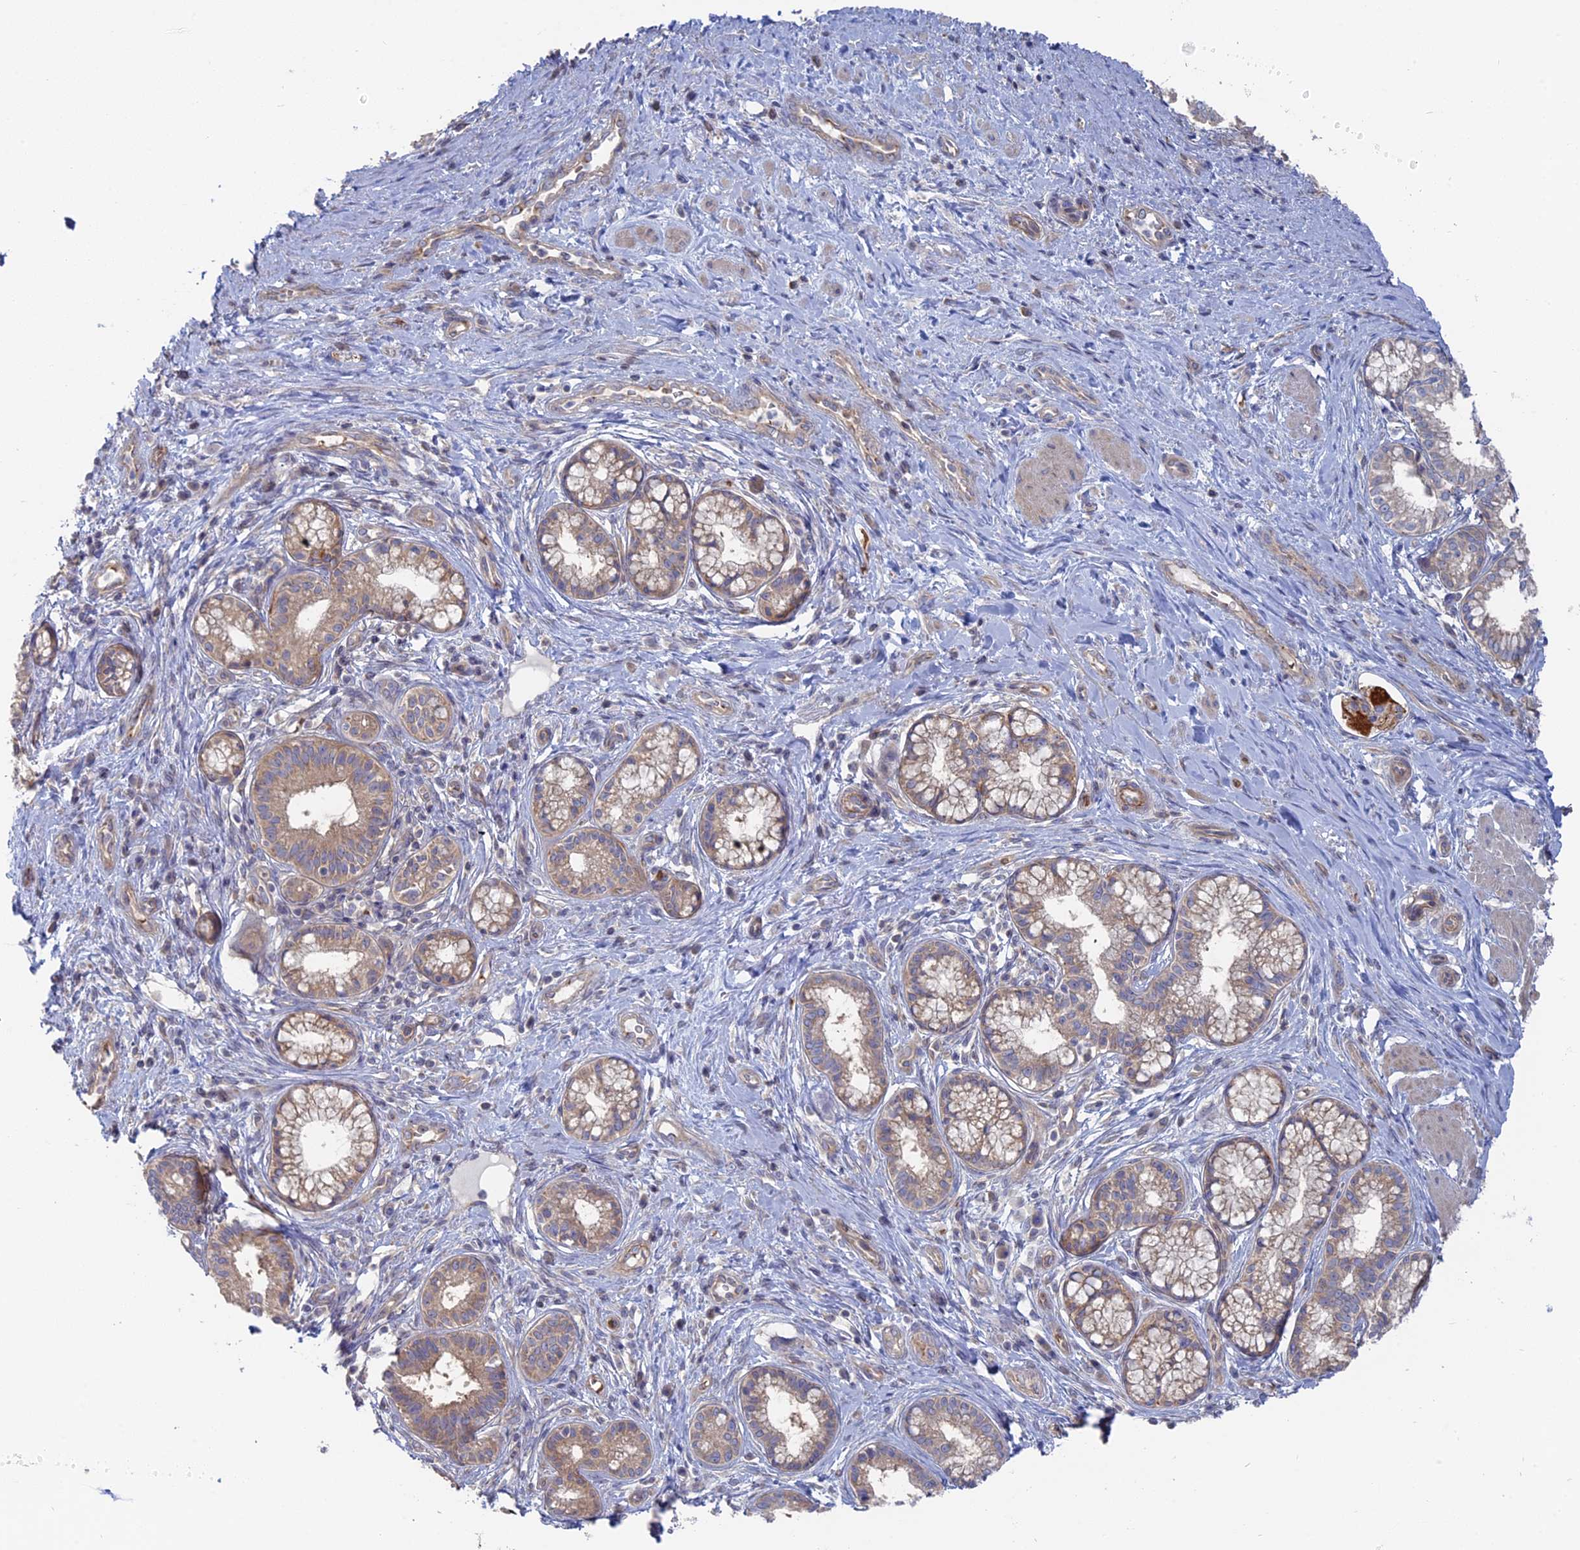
{"staining": {"intensity": "moderate", "quantity": ">75%", "location": "cytoplasmic/membranous"}, "tissue": "pancreatic cancer", "cell_type": "Tumor cells", "image_type": "cancer", "snomed": [{"axis": "morphology", "description": "Adenocarcinoma, NOS"}, {"axis": "topography", "description": "Pancreas"}], "caption": "The image demonstrates a brown stain indicating the presence of a protein in the cytoplasmic/membranous of tumor cells in pancreatic cancer. Using DAB (brown) and hematoxylin (blue) stains, captured at high magnification using brightfield microscopy.", "gene": "TBC1D30", "patient": {"sex": "male", "age": 72}}